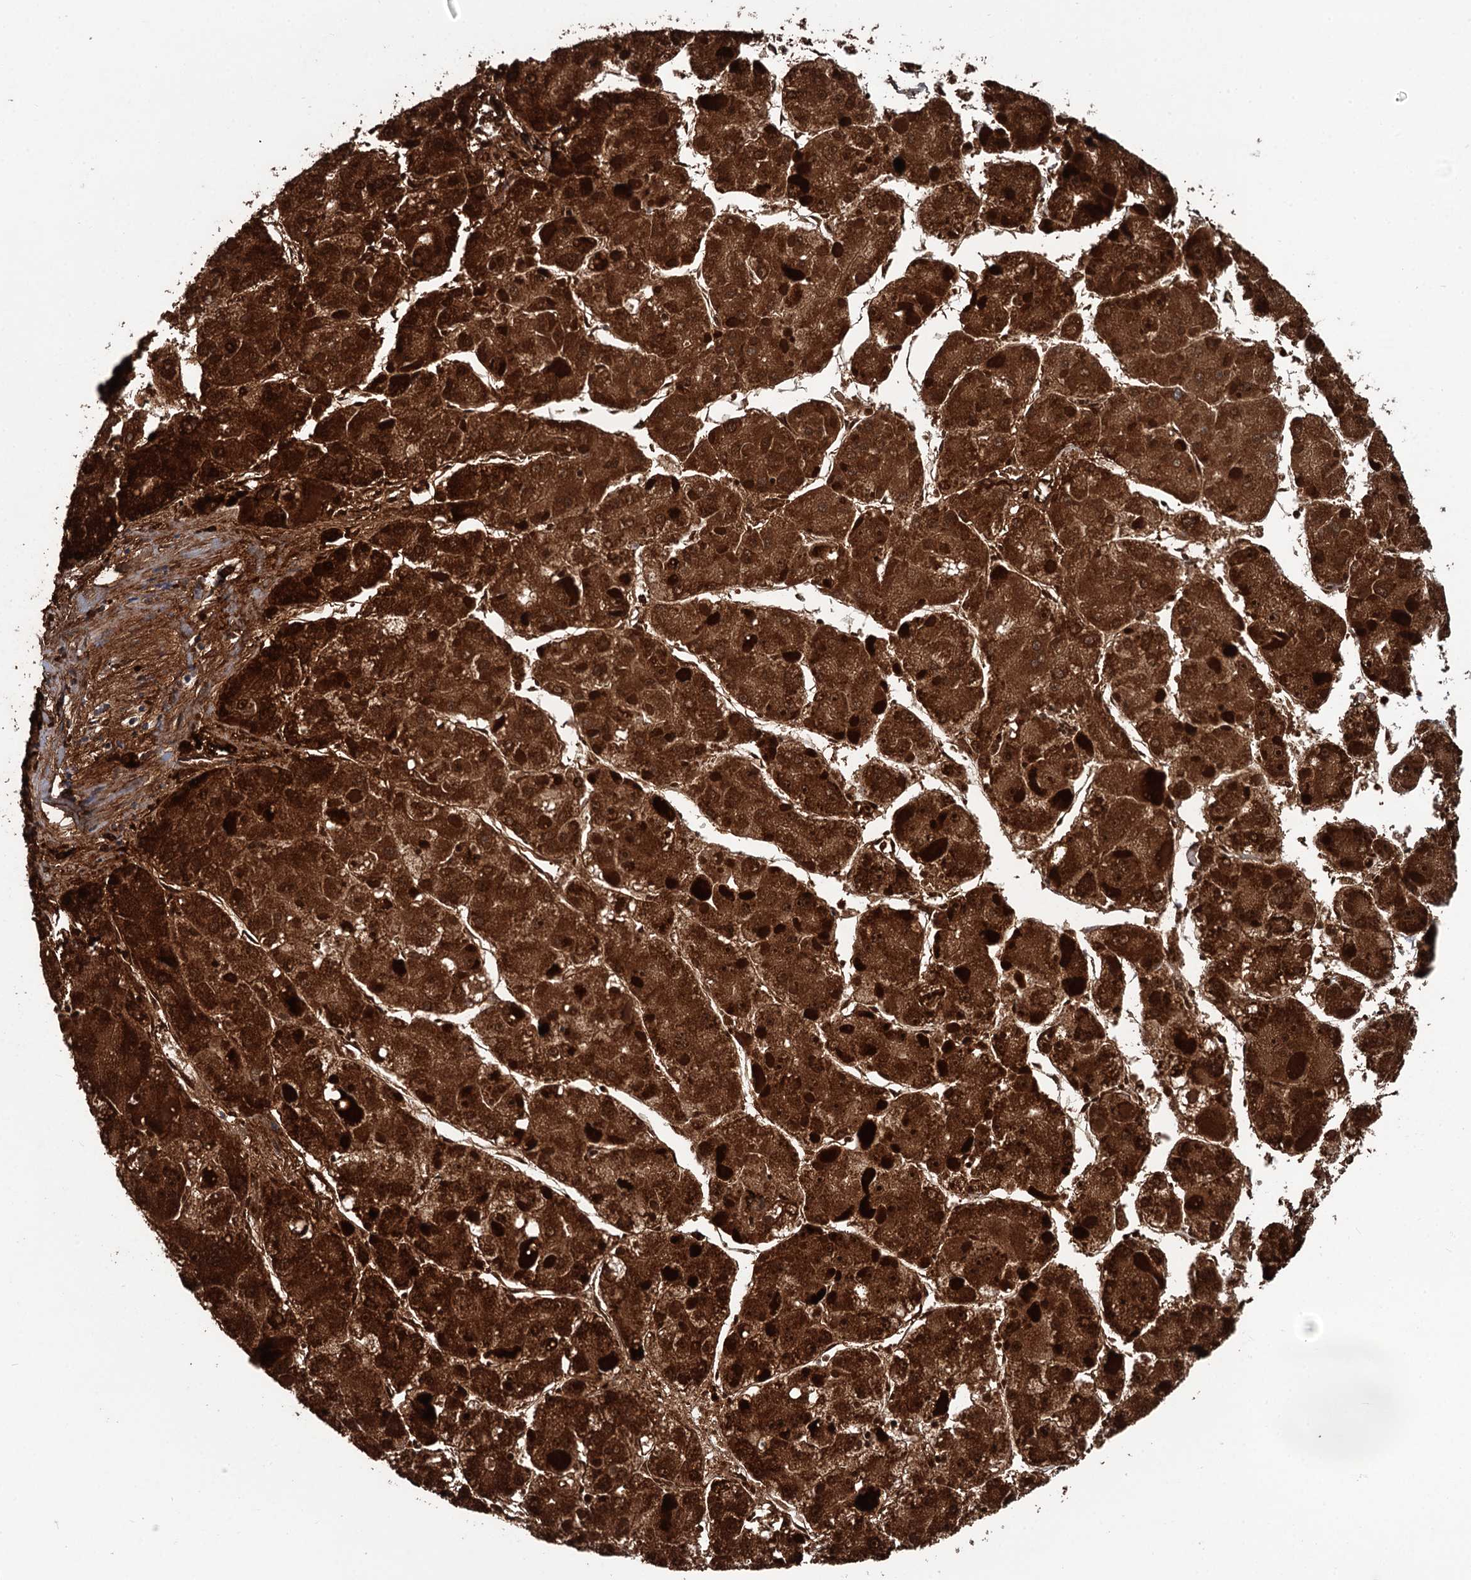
{"staining": {"intensity": "strong", "quantity": ">75%", "location": "cytoplasmic/membranous"}, "tissue": "liver cancer", "cell_type": "Tumor cells", "image_type": "cancer", "snomed": [{"axis": "morphology", "description": "Carcinoma, Hepatocellular, NOS"}, {"axis": "topography", "description": "Liver"}], "caption": "Immunohistochemical staining of liver cancer reveals high levels of strong cytoplasmic/membranous protein positivity in approximately >75% of tumor cells.", "gene": "IVD", "patient": {"sex": "female", "age": 73}}